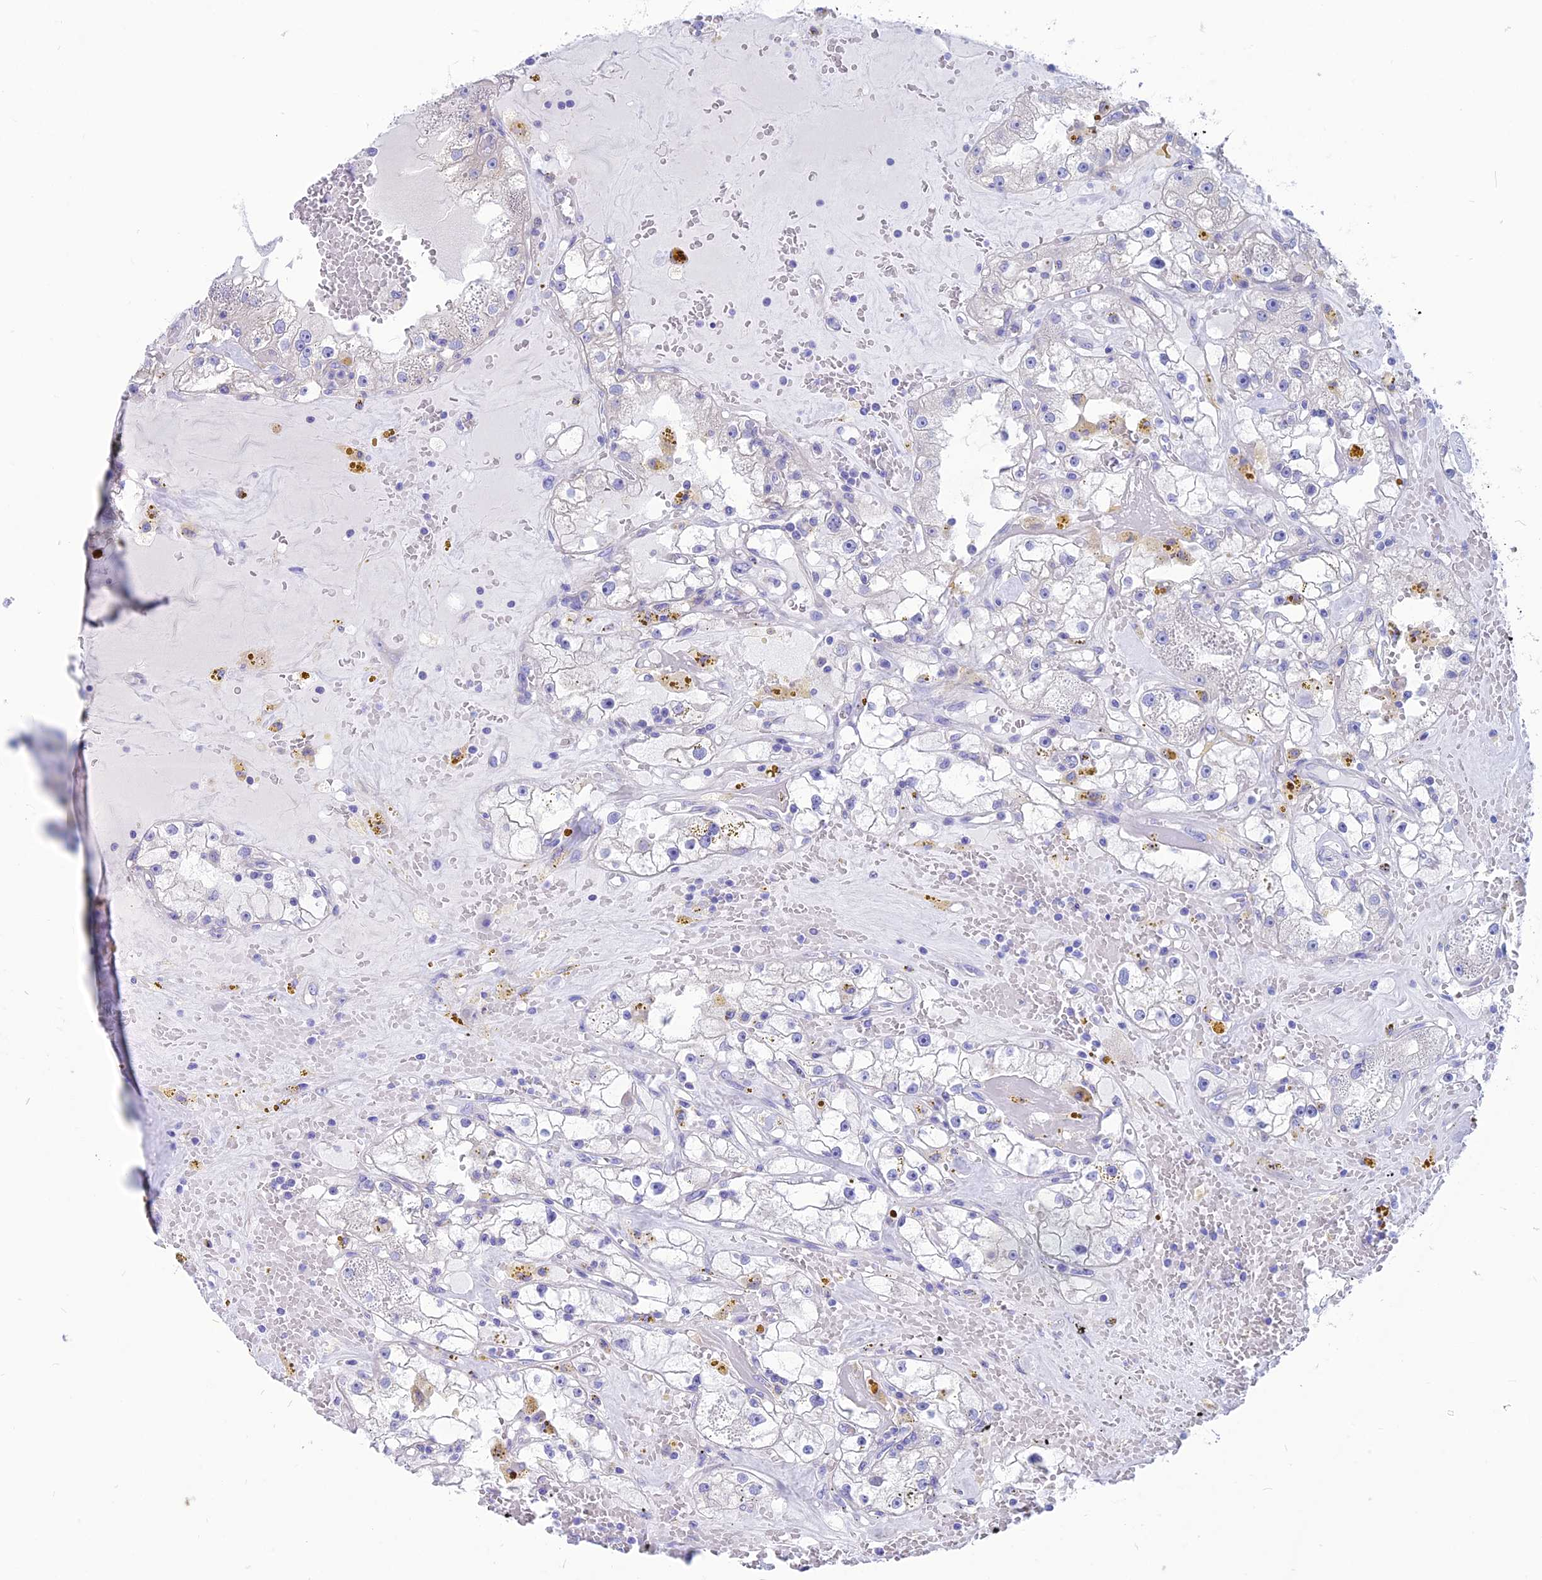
{"staining": {"intensity": "weak", "quantity": "<25%", "location": "cytoplasmic/membranous"}, "tissue": "renal cancer", "cell_type": "Tumor cells", "image_type": "cancer", "snomed": [{"axis": "morphology", "description": "Adenocarcinoma, NOS"}, {"axis": "topography", "description": "Kidney"}], "caption": "Immunohistochemistry of renal cancer displays no positivity in tumor cells. (Brightfield microscopy of DAB immunohistochemistry (IHC) at high magnification).", "gene": "LZTFL1", "patient": {"sex": "male", "age": 56}}